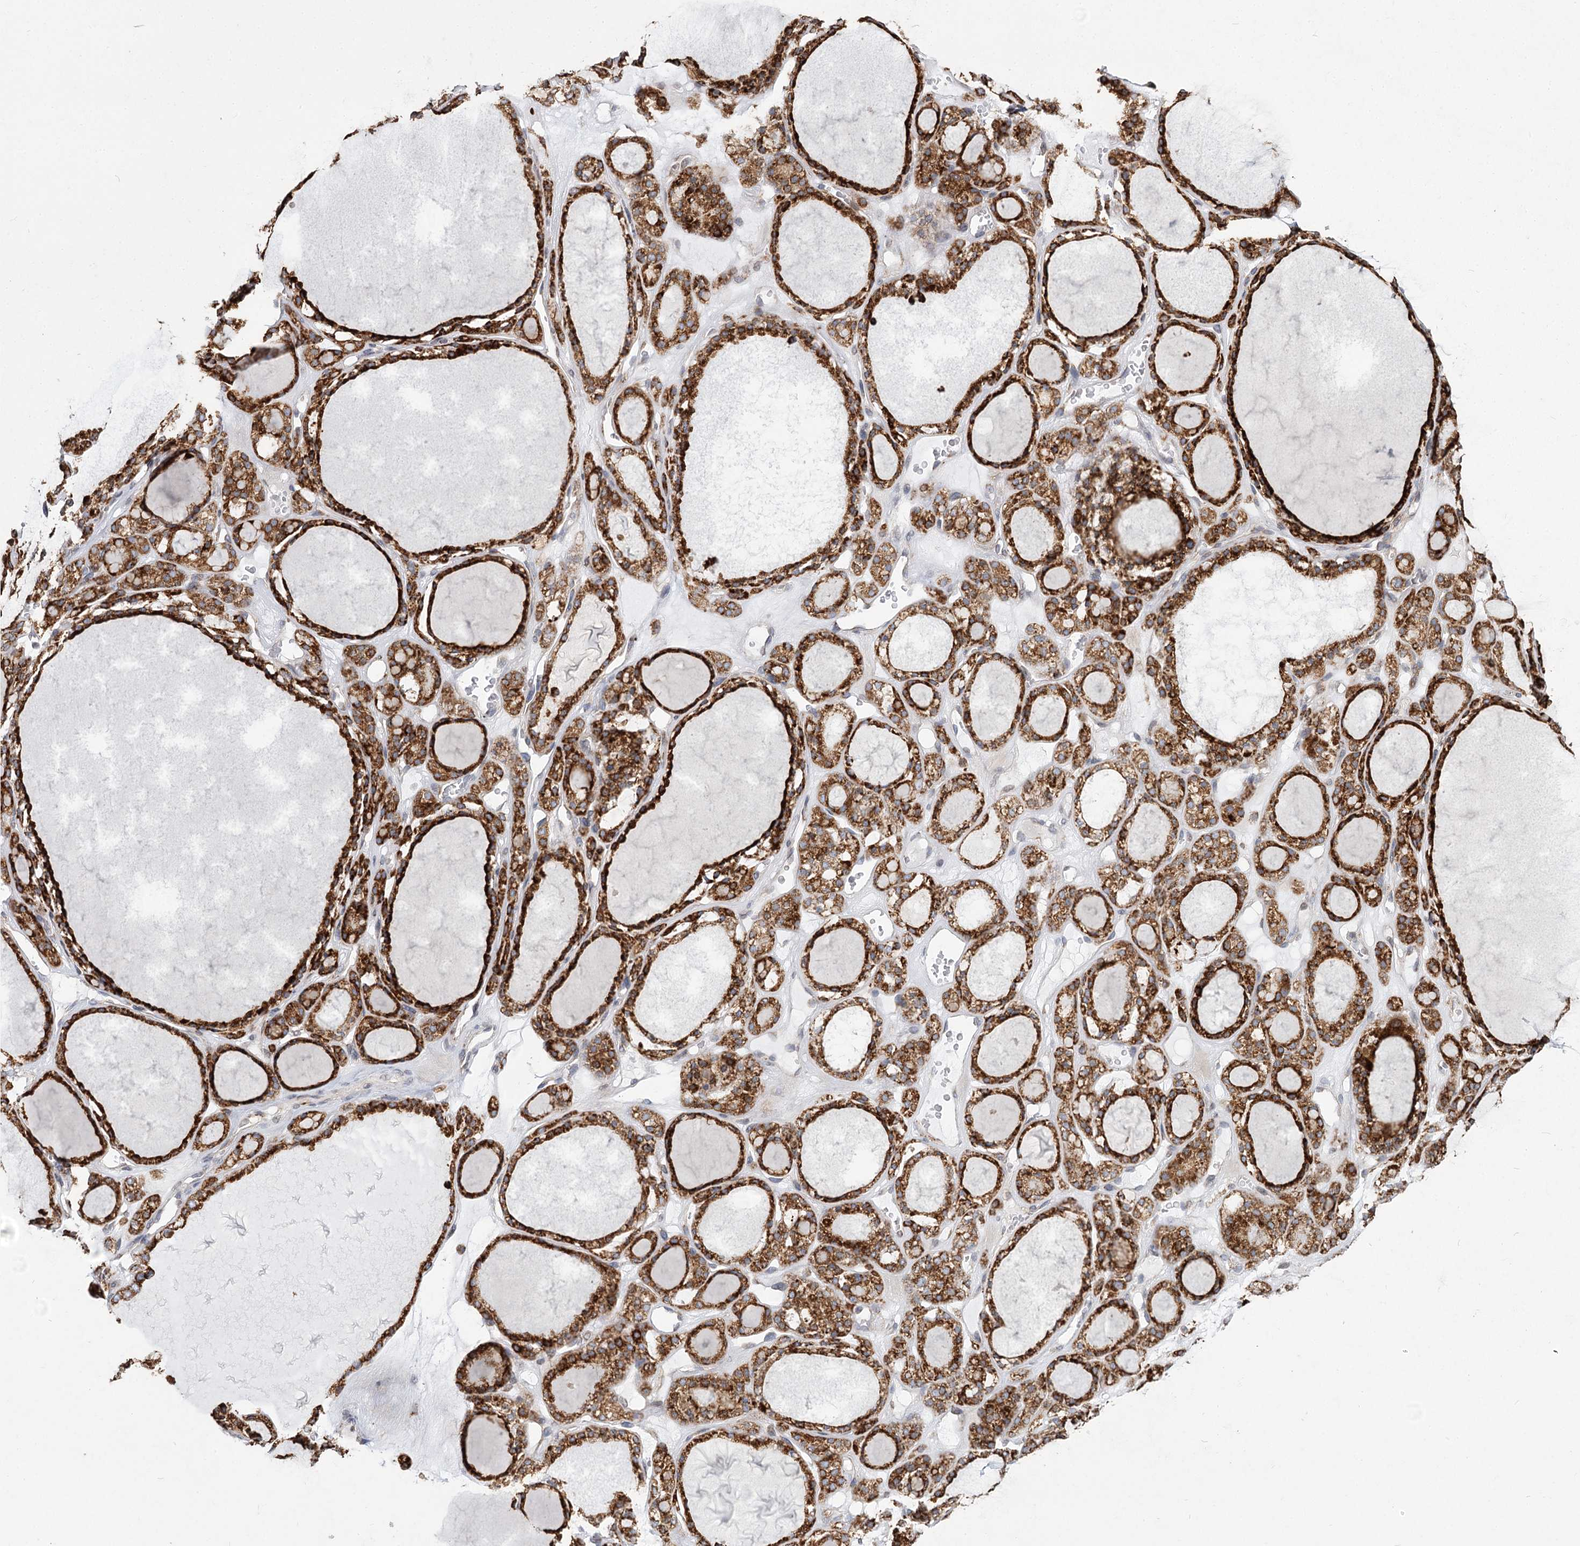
{"staining": {"intensity": "strong", "quantity": ">75%", "location": "cytoplasmic/membranous"}, "tissue": "thyroid gland", "cell_type": "Glandular cells", "image_type": "normal", "snomed": [{"axis": "morphology", "description": "Normal tissue, NOS"}, {"axis": "topography", "description": "Thyroid gland"}], "caption": "Strong cytoplasmic/membranous staining is present in about >75% of glandular cells in normal thyroid gland.", "gene": "NHLRC2", "patient": {"sex": "female", "age": 28}}